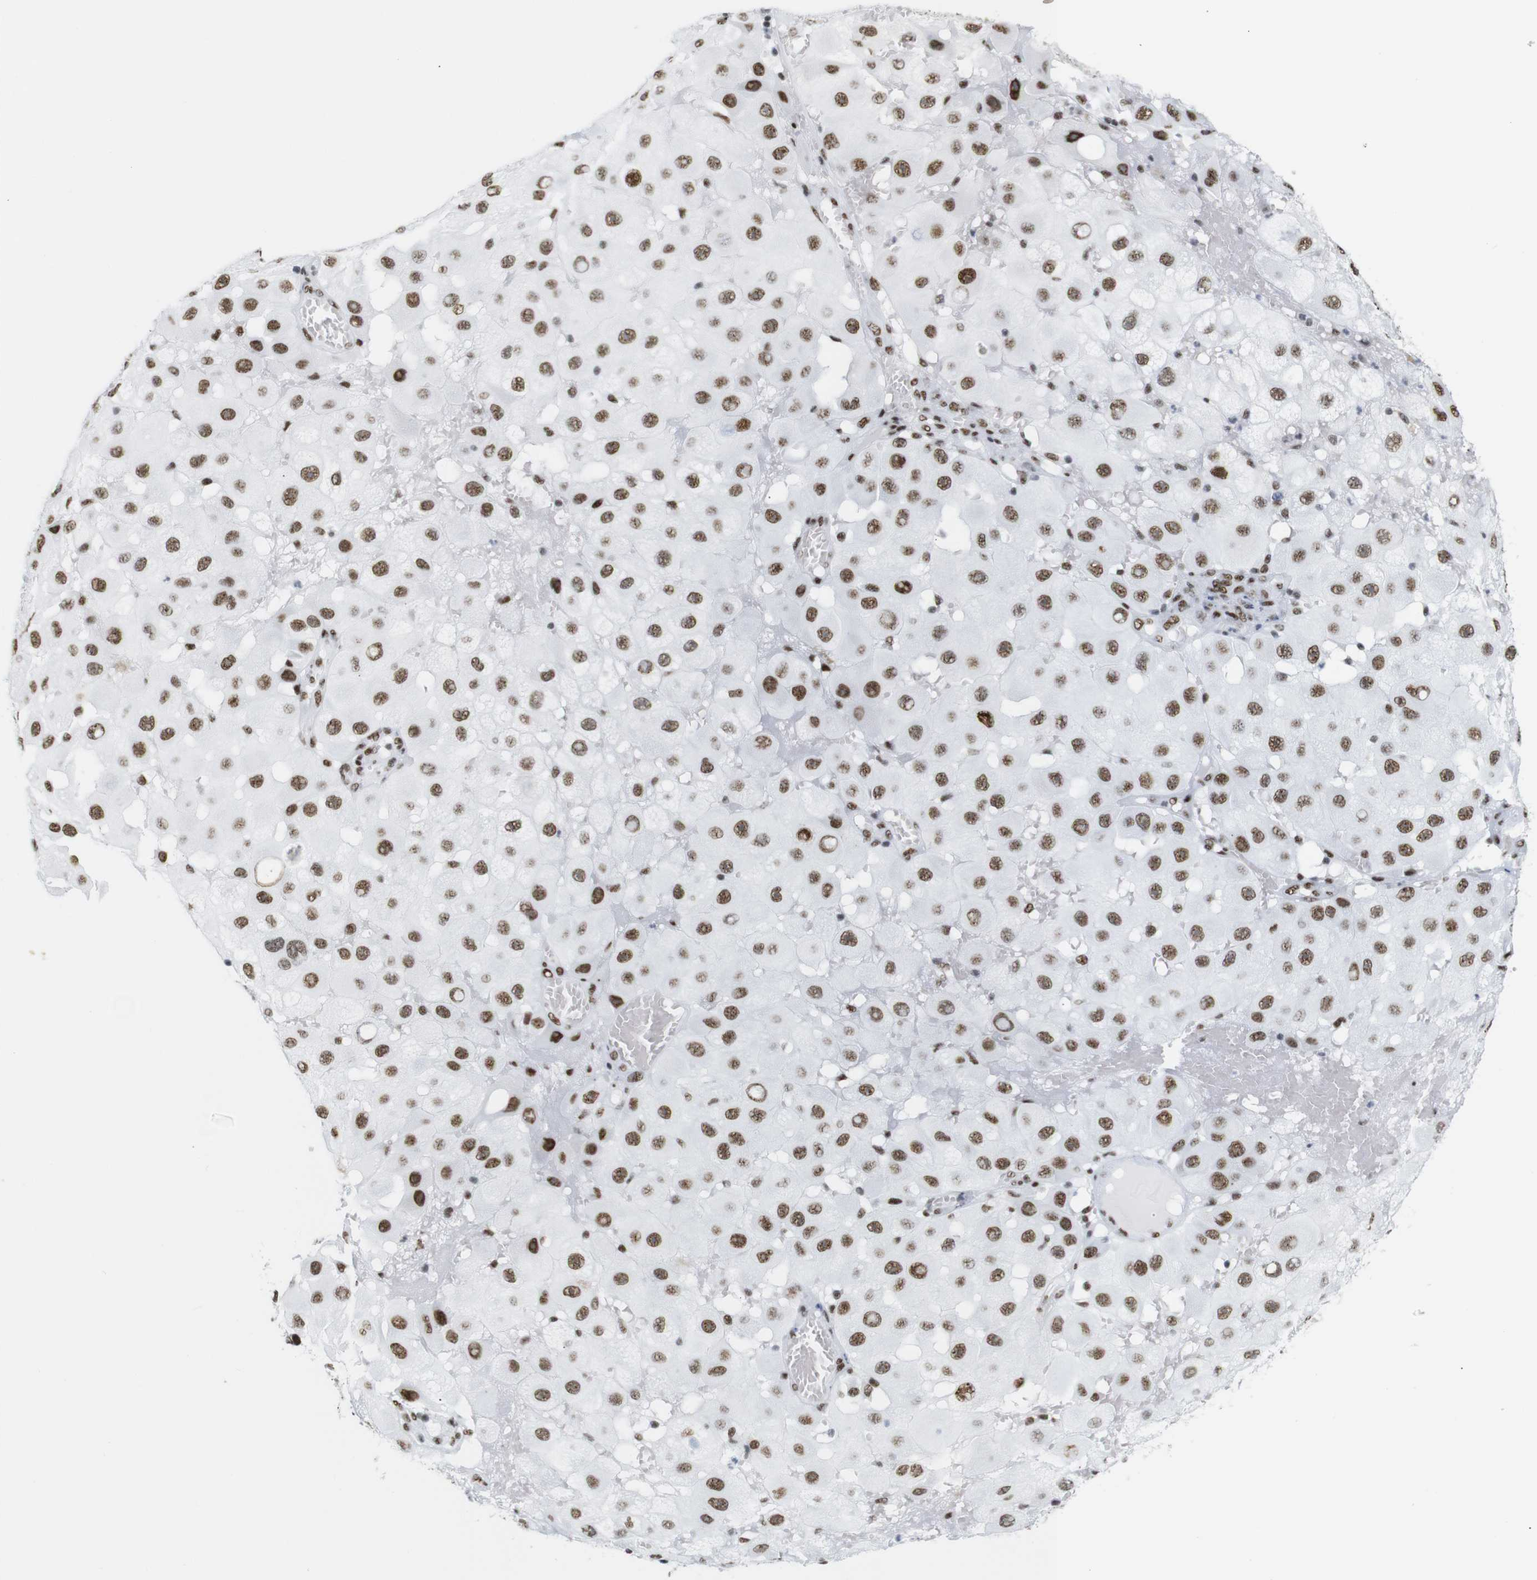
{"staining": {"intensity": "moderate", "quantity": ">75%", "location": "nuclear"}, "tissue": "melanoma", "cell_type": "Tumor cells", "image_type": "cancer", "snomed": [{"axis": "morphology", "description": "Malignant melanoma, NOS"}, {"axis": "topography", "description": "Skin"}], "caption": "Protein staining exhibits moderate nuclear positivity in approximately >75% of tumor cells in malignant melanoma. Immunohistochemistry (ihc) stains the protein in brown and the nuclei are stained blue.", "gene": "TRA2B", "patient": {"sex": "female", "age": 81}}